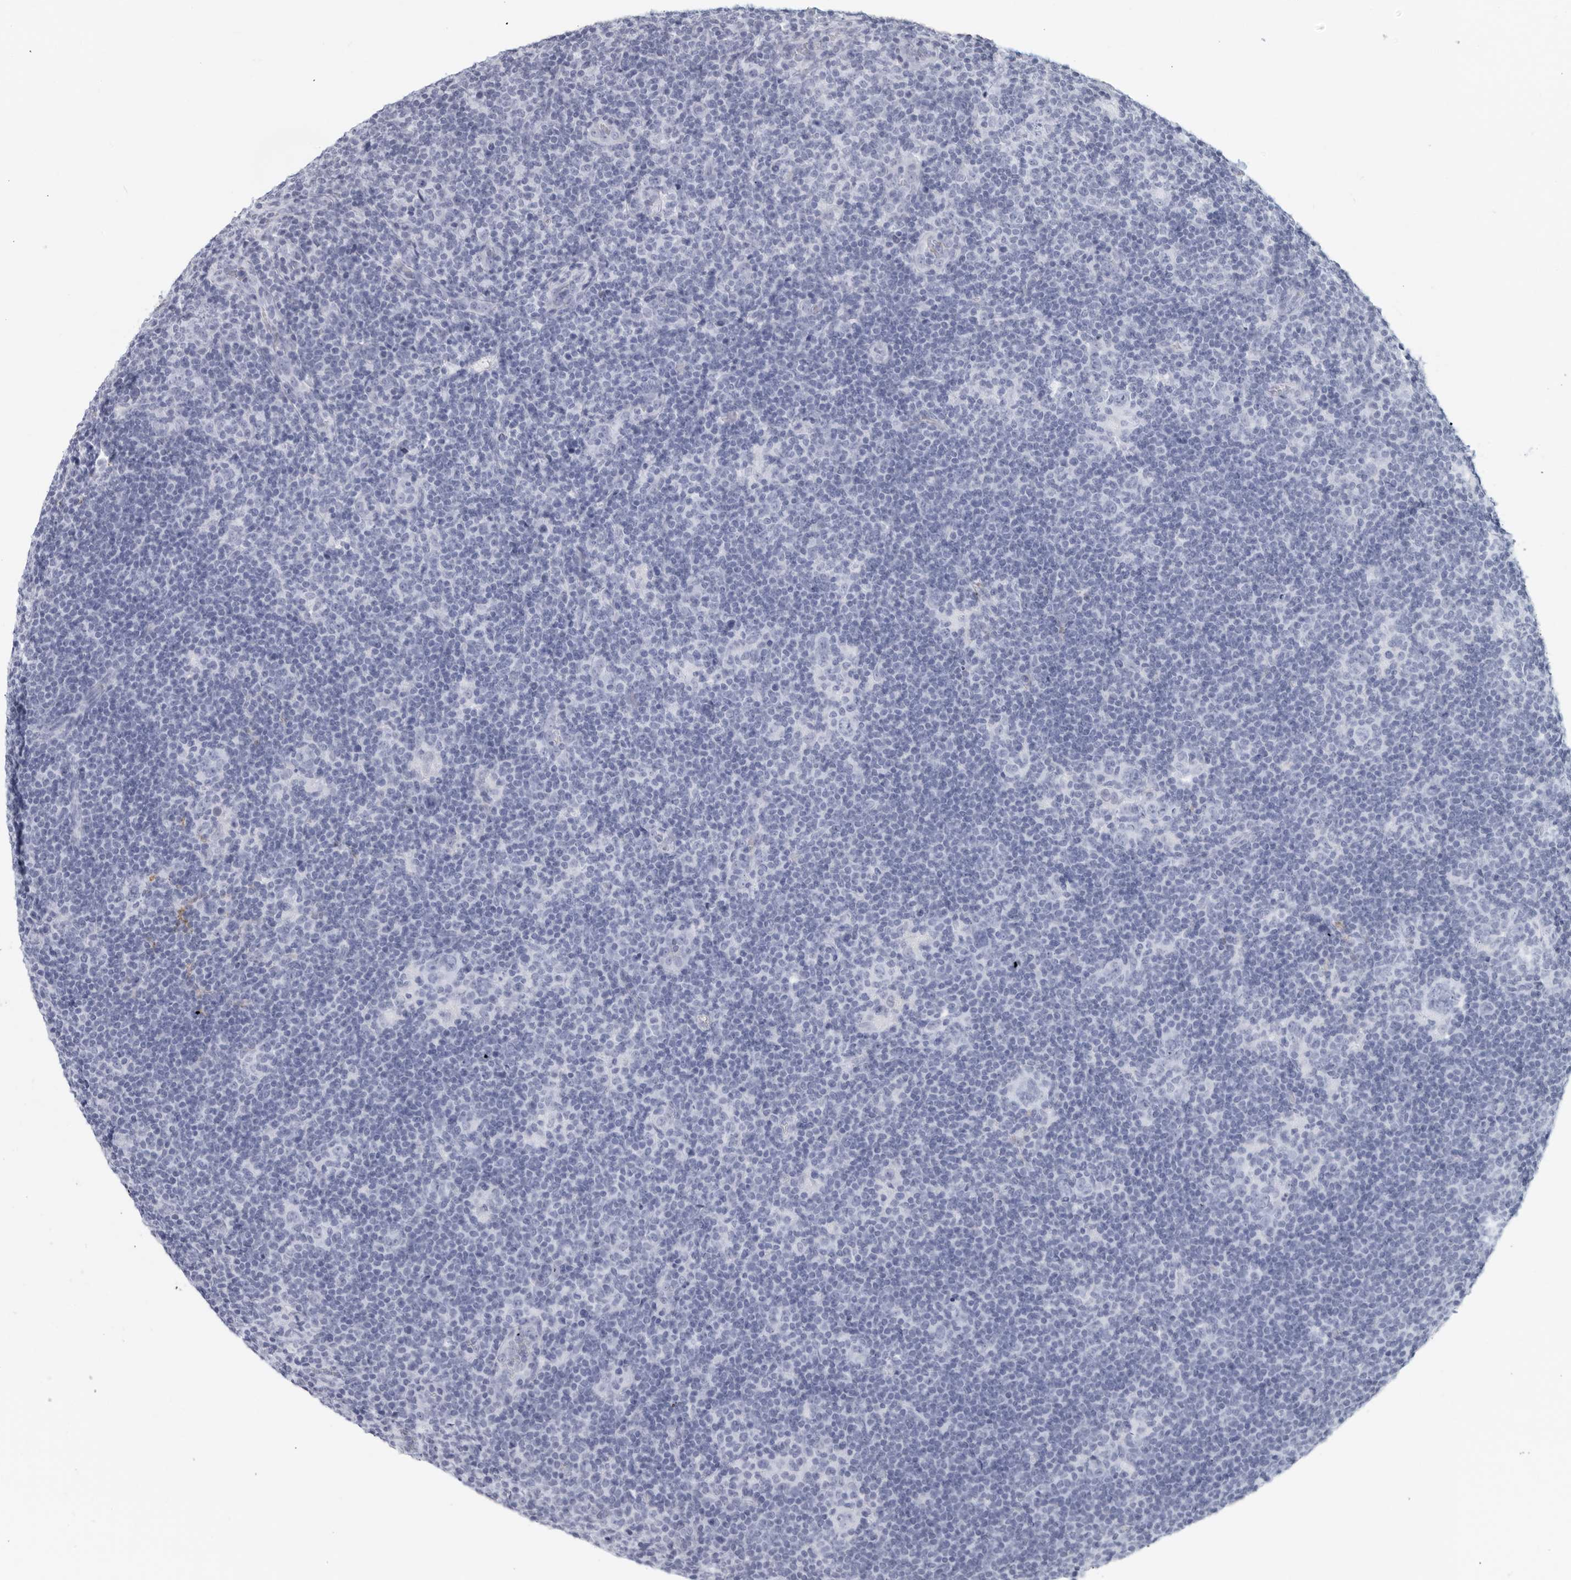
{"staining": {"intensity": "negative", "quantity": "none", "location": "none"}, "tissue": "lymphoma", "cell_type": "Tumor cells", "image_type": "cancer", "snomed": [{"axis": "morphology", "description": "Hodgkin's disease, NOS"}, {"axis": "topography", "description": "Lymph node"}], "caption": "Tumor cells are negative for brown protein staining in lymphoma. (Immunohistochemistry, brightfield microscopy, high magnification).", "gene": "FGG", "patient": {"sex": "female", "age": 57}}